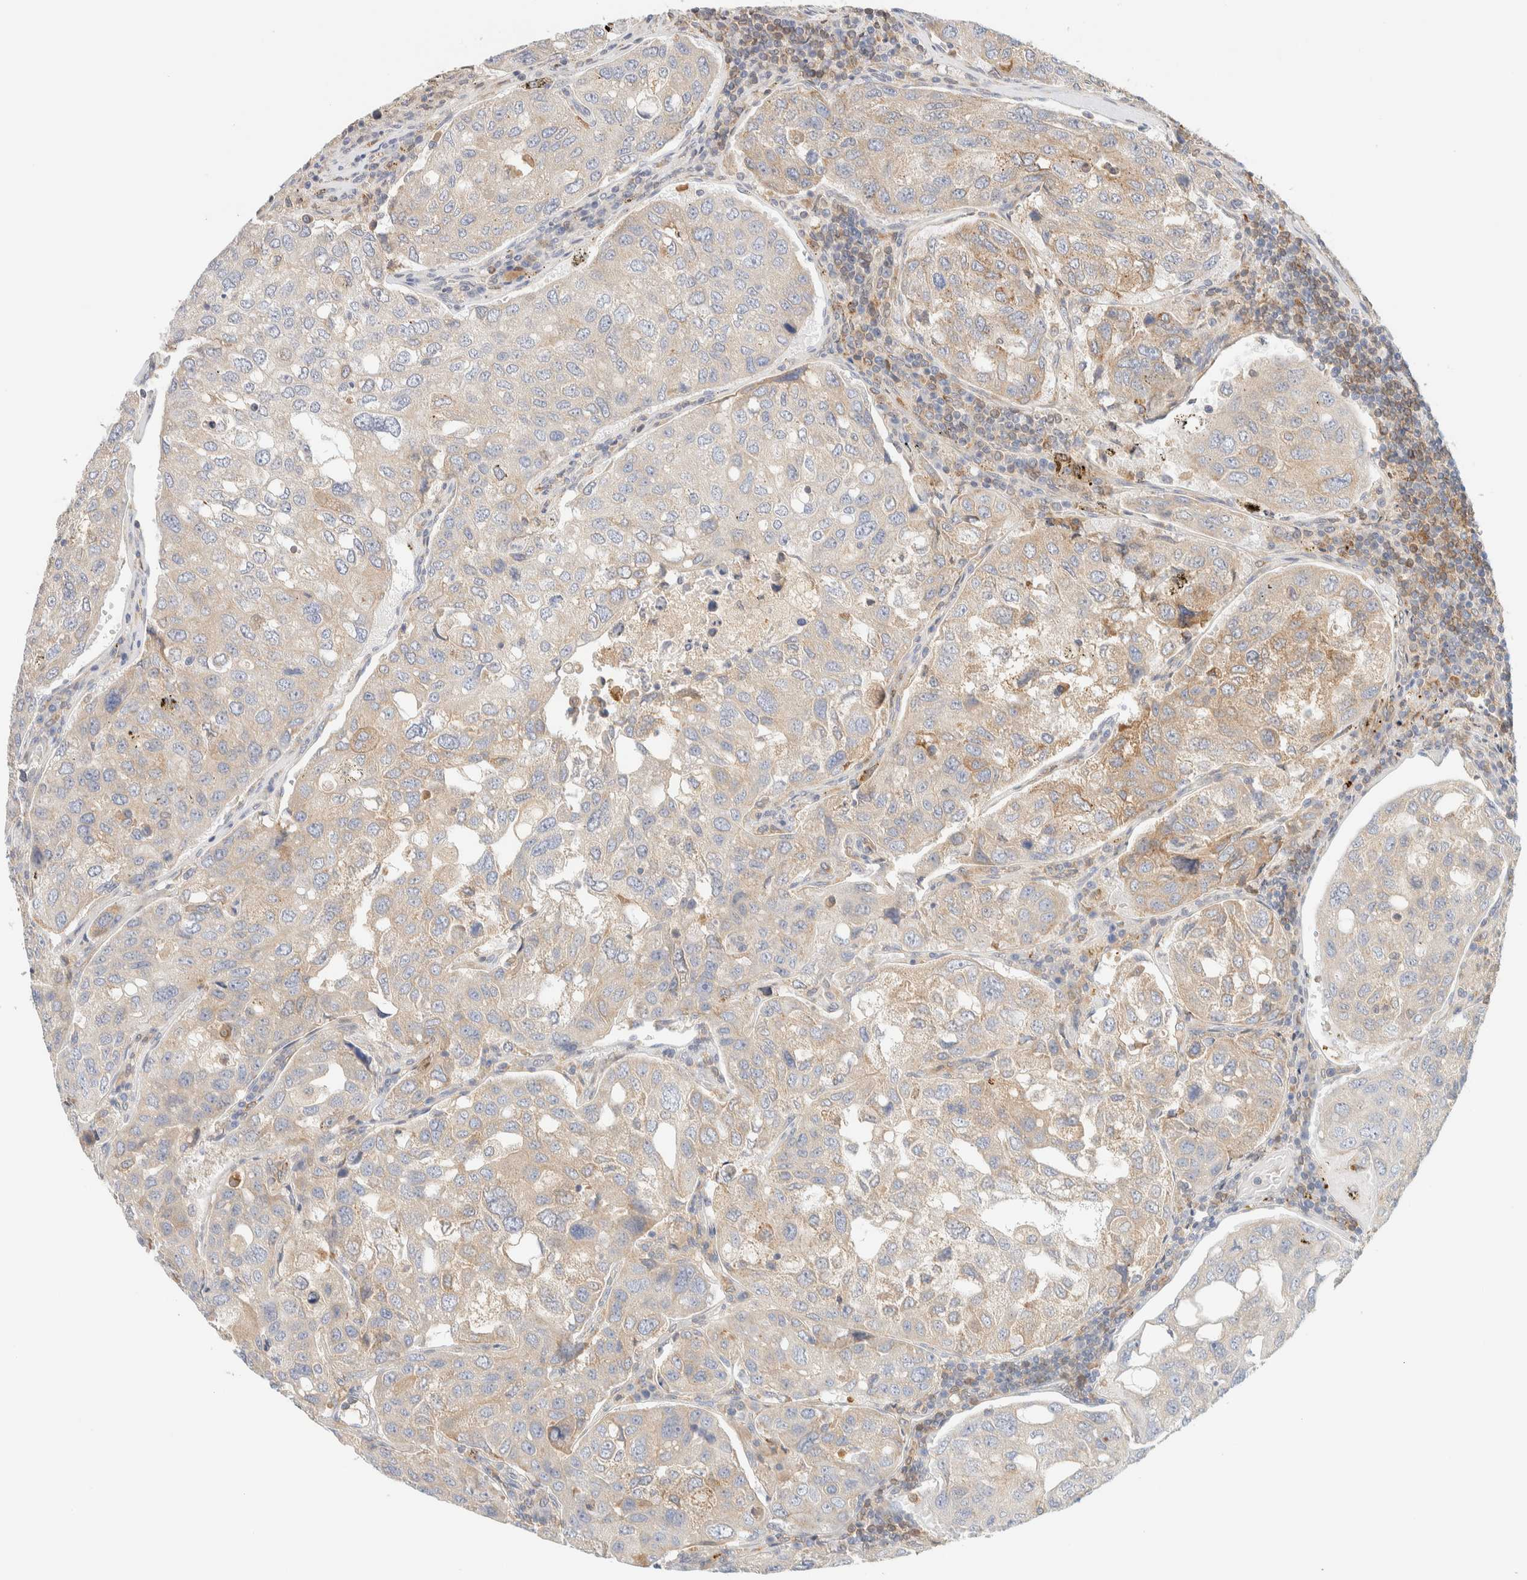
{"staining": {"intensity": "moderate", "quantity": "<25%", "location": "cytoplasmic/membranous"}, "tissue": "urothelial cancer", "cell_type": "Tumor cells", "image_type": "cancer", "snomed": [{"axis": "morphology", "description": "Urothelial carcinoma, High grade"}, {"axis": "topography", "description": "Lymph node"}, {"axis": "topography", "description": "Urinary bladder"}], "caption": "A brown stain highlights moderate cytoplasmic/membranous staining of a protein in human urothelial carcinoma (high-grade) tumor cells.", "gene": "NT5C", "patient": {"sex": "male", "age": 51}}